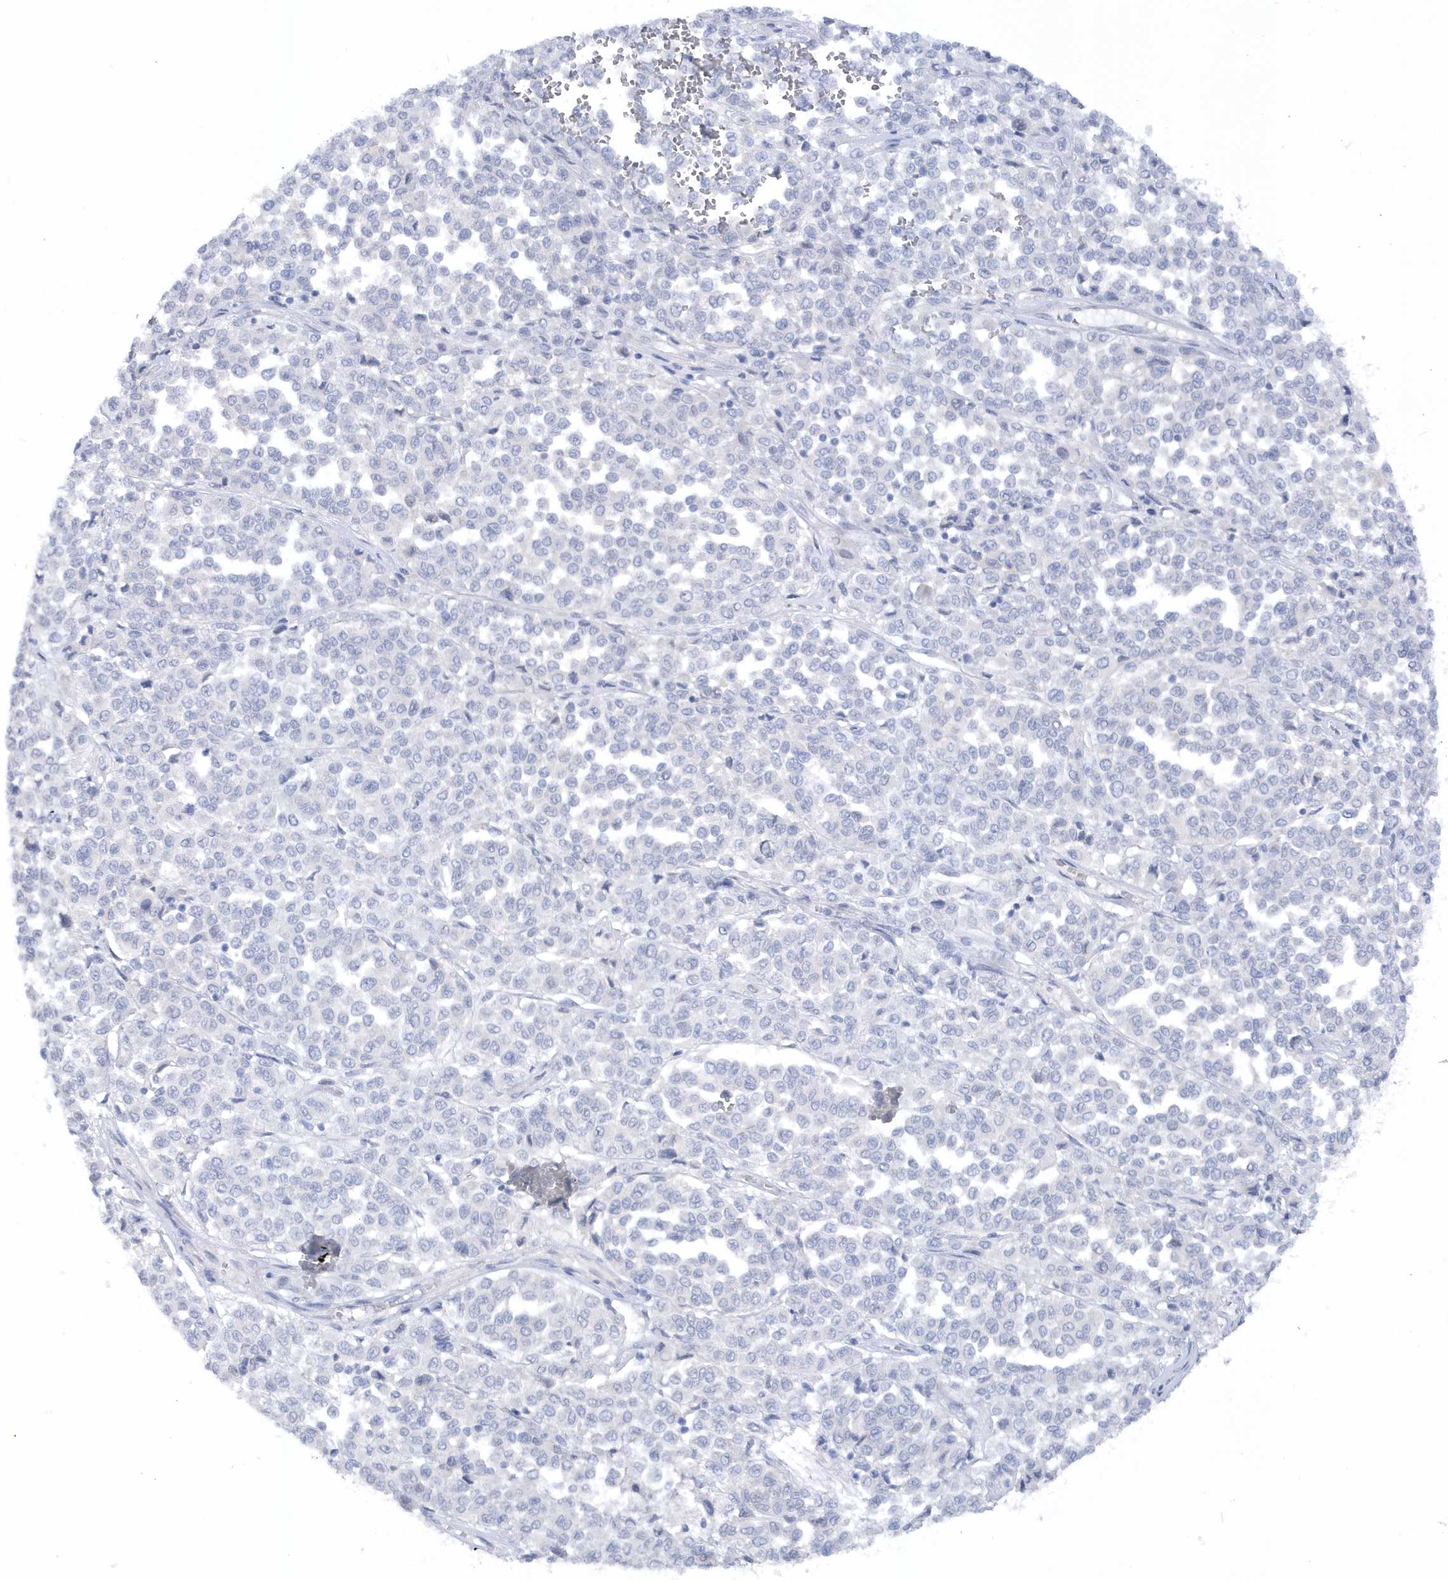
{"staining": {"intensity": "negative", "quantity": "none", "location": "none"}, "tissue": "melanoma", "cell_type": "Tumor cells", "image_type": "cancer", "snomed": [{"axis": "morphology", "description": "Malignant melanoma, Metastatic site"}, {"axis": "topography", "description": "Pancreas"}], "caption": "A high-resolution histopathology image shows immunohistochemistry staining of malignant melanoma (metastatic site), which exhibits no significant expression in tumor cells. The staining was performed using DAB to visualize the protein expression in brown, while the nuclei were stained in blue with hematoxylin (Magnification: 20x).", "gene": "RPE", "patient": {"sex": "female", "age": 30}}